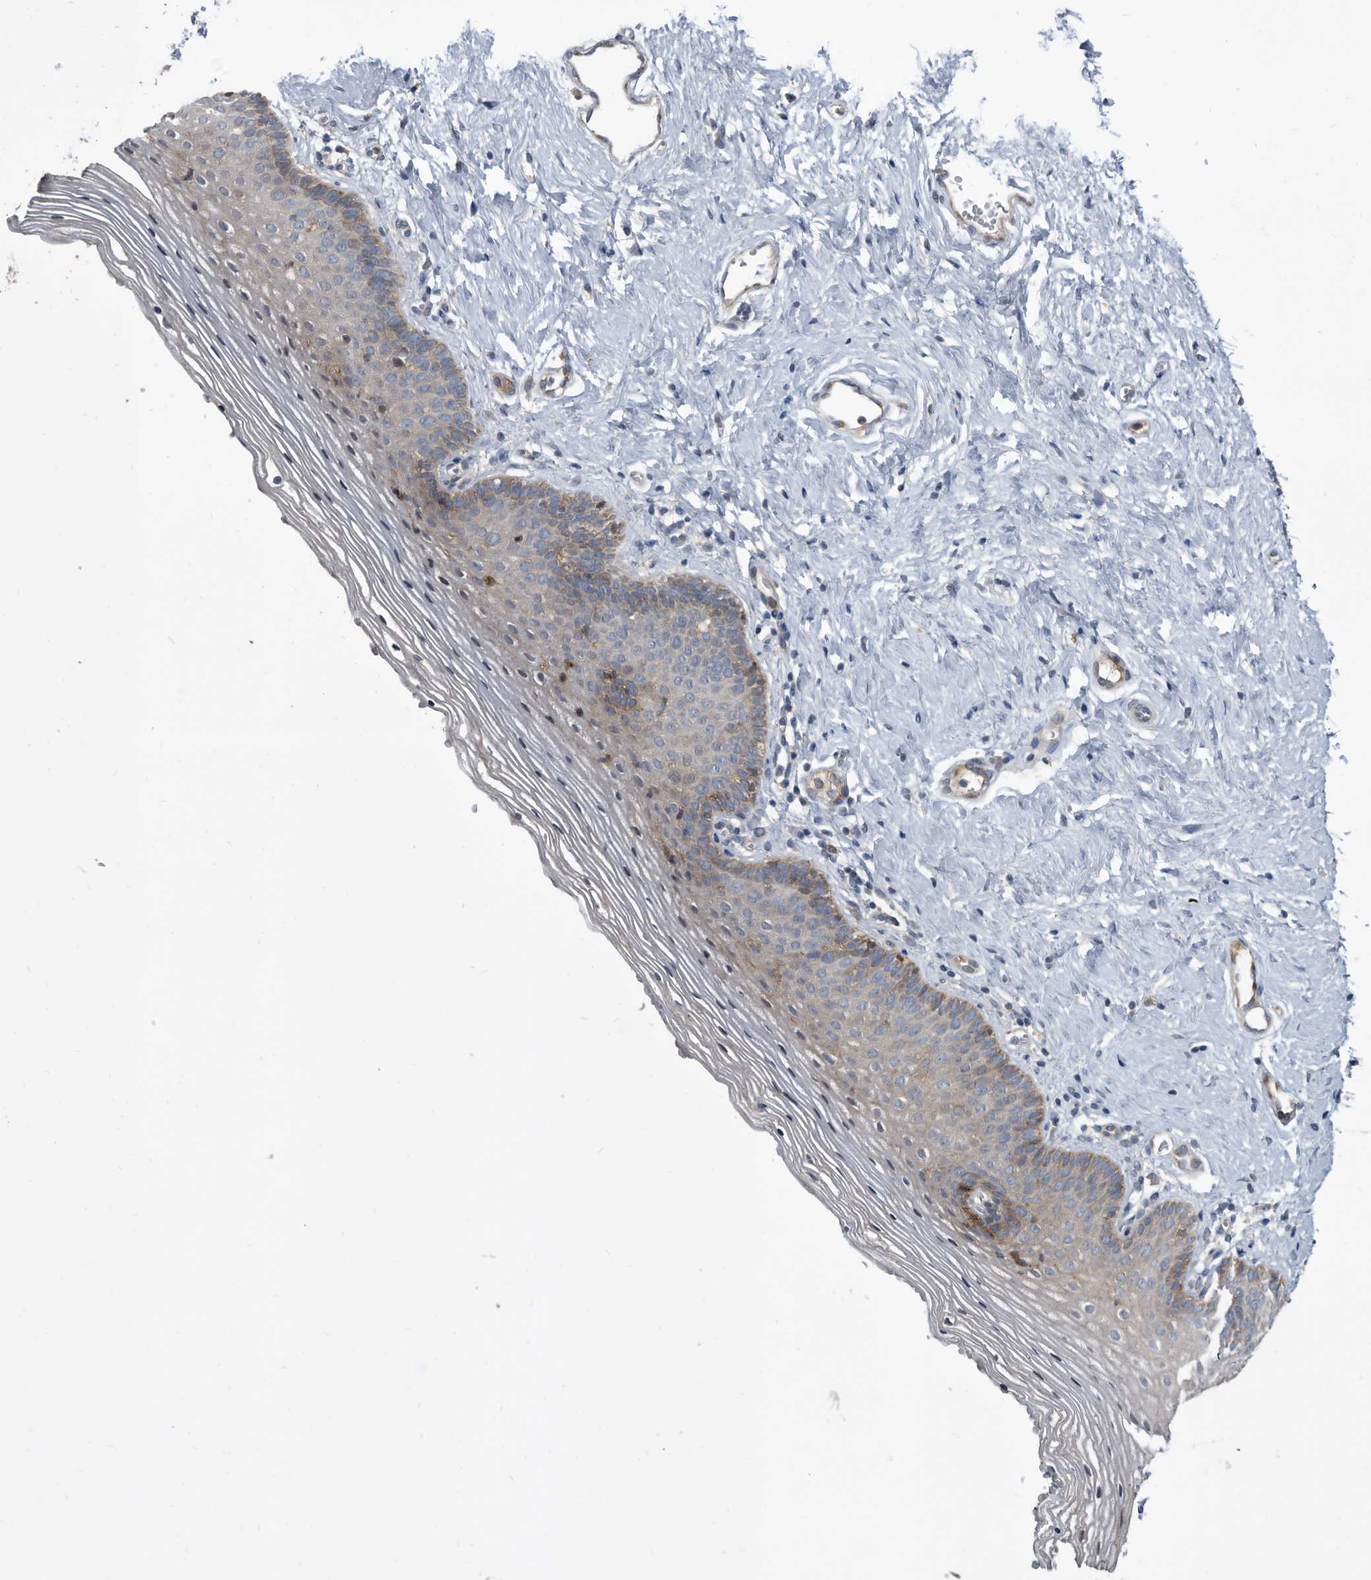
{"staining": {"intensity": "moderate", "quantity": "<25%", "location": "cytoplasmic/membranous"}, "tissue": "vagina", "cell_type": "Squamous epithelial cells", "image_type": "normal", "snomed": [{"axis": "morphology", "description": "Normal tissue, NOS"}, {"axis": "topography", "description": "Vagina"}], "caption": "Moderate cytoplasmic/membranous expression for a protein is identified in about <25% of squamous epithelial cells of benign vagina using immunohistochemistry (IHC).", "gene": "APEH", "patient": {"sex": "female", "age": 32}}